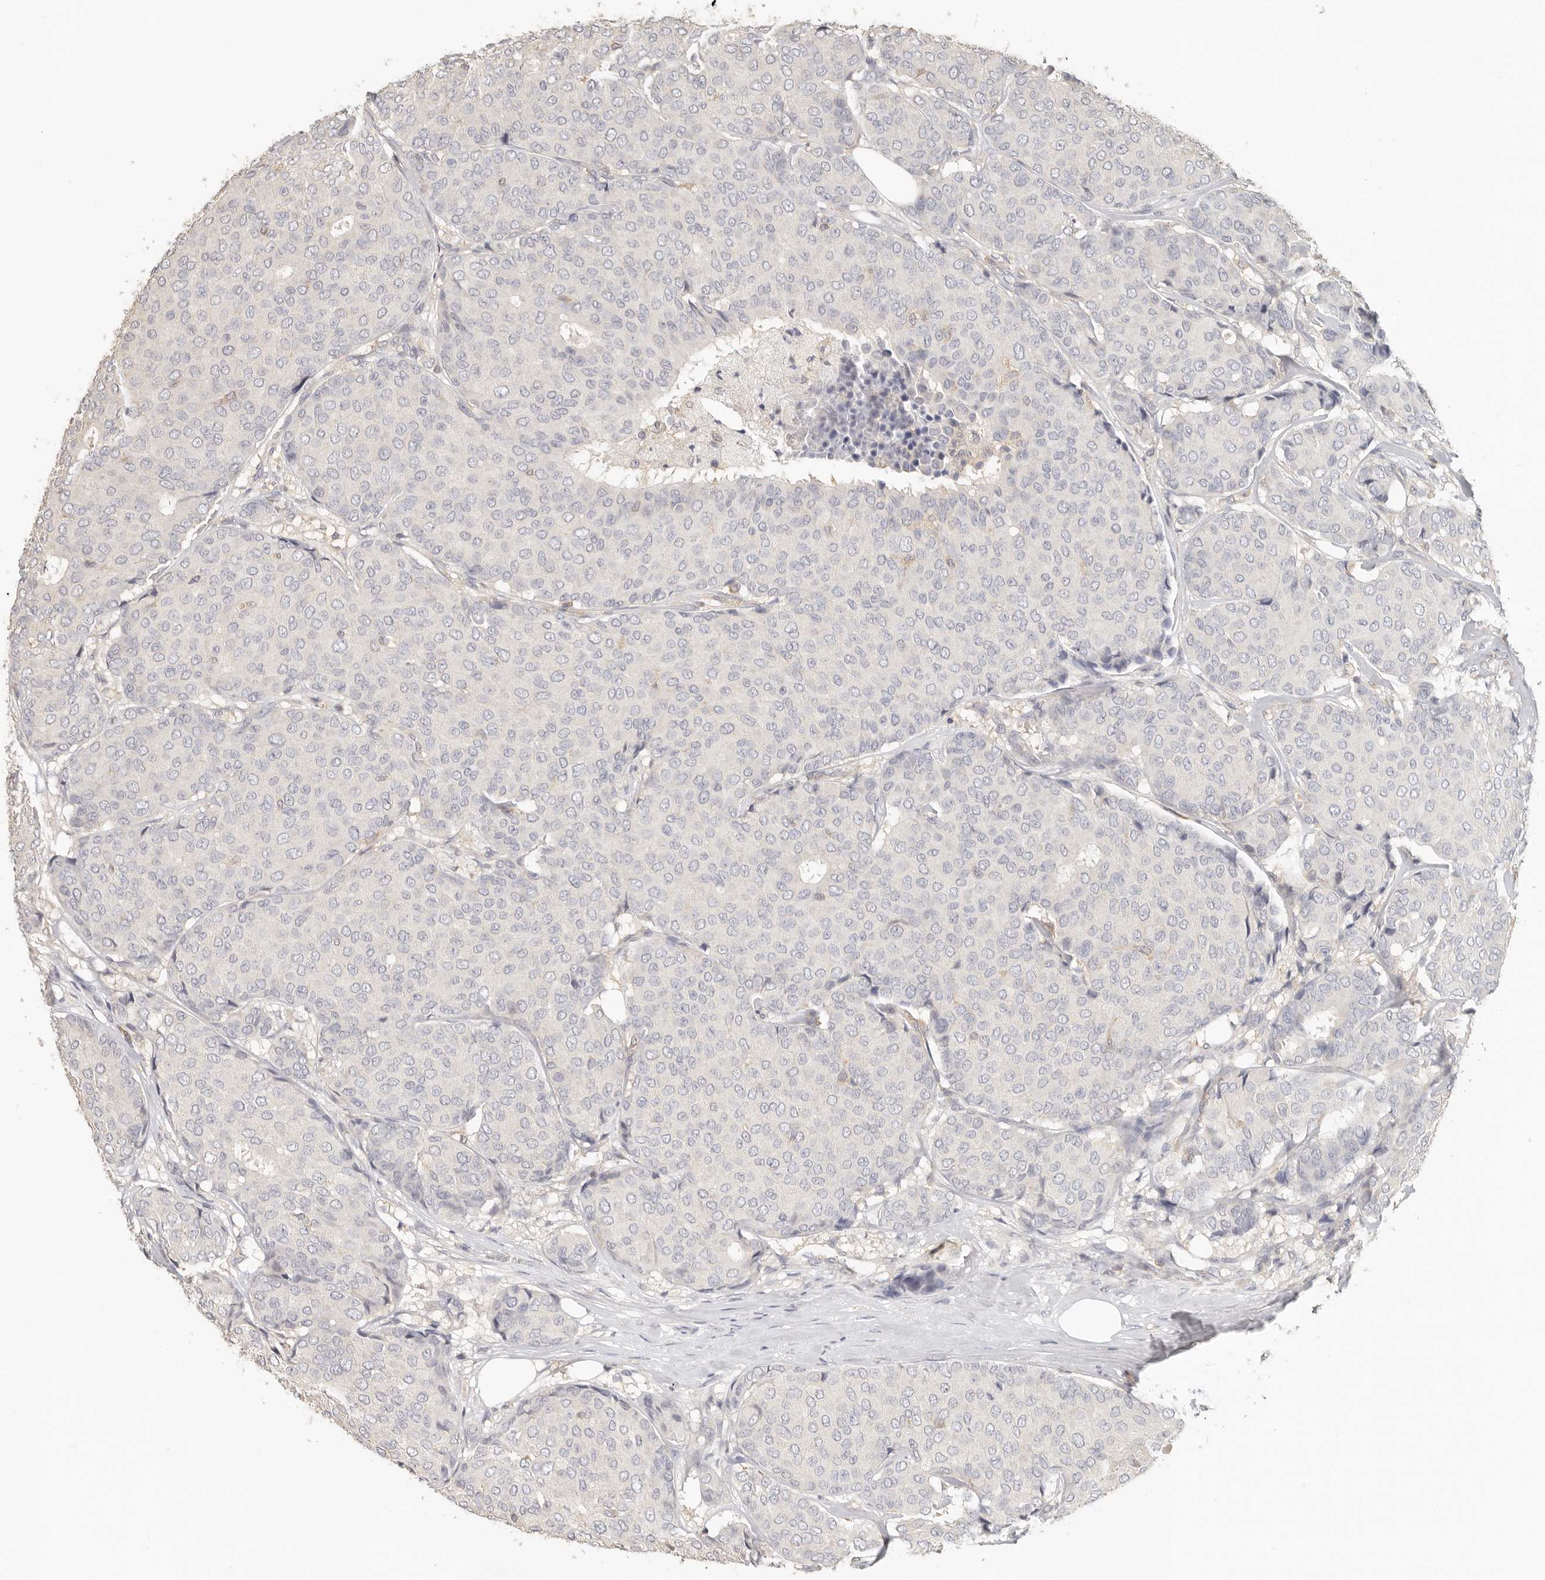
{"staining": {"intensity": "negative", "quantity": "none", "location": "none"}, "tissue": "breast cancer", "cell_type": "Tumor cells", "image_type": "cancer", "snomed": [{"axis": "morphology", "description": "Duct carcinoma"}, {"axis": "topography", "description": "Breast"}], "caption": "Immunohistochemical staining of human breast infiltrating ductal carcinoma shows no significant positivity in tumor cells.", "gene": "CSK", "patient": {"sex": "female", "age": 75}}